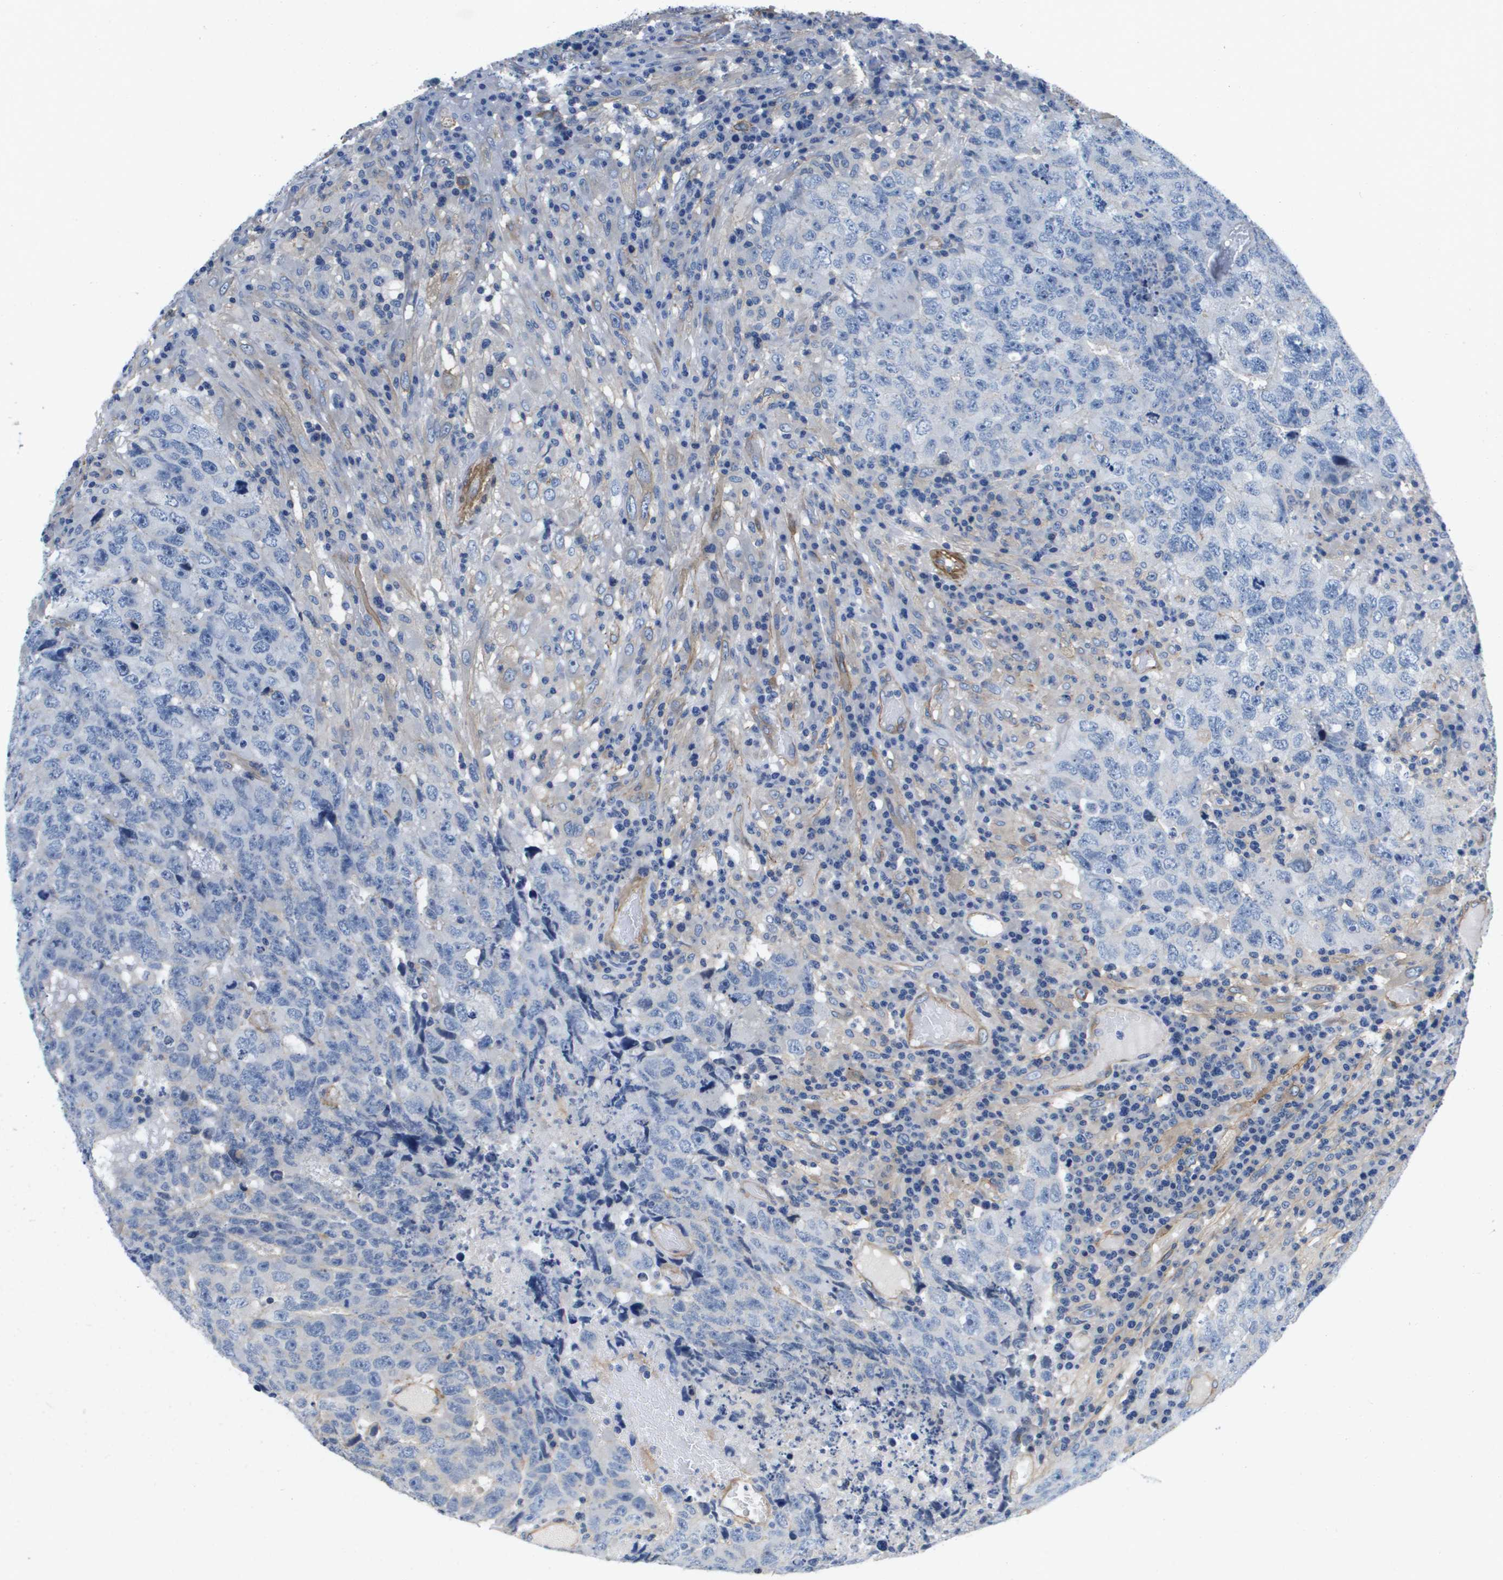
{"staining": {"intensity": "negative", "quantity": "none", "location": "none"}, "tissue": "testis cancer", "cell_type": "Tumor cells", "image_type": "cancer", "snomed": [{"axis": "morphology", "description": "Necrosis, NOS"}, {"axis": "morphology", "description": "Carcinoma, Embryonal, NOS"}, {"axis": "topography", "description": "Testis"}], "caption": "IHC of testis cancer (embryonal carcinoma) reveals no expression in tumor cells.", "gene": "LPP", "patient": {"sex": "male", "age": 19}}